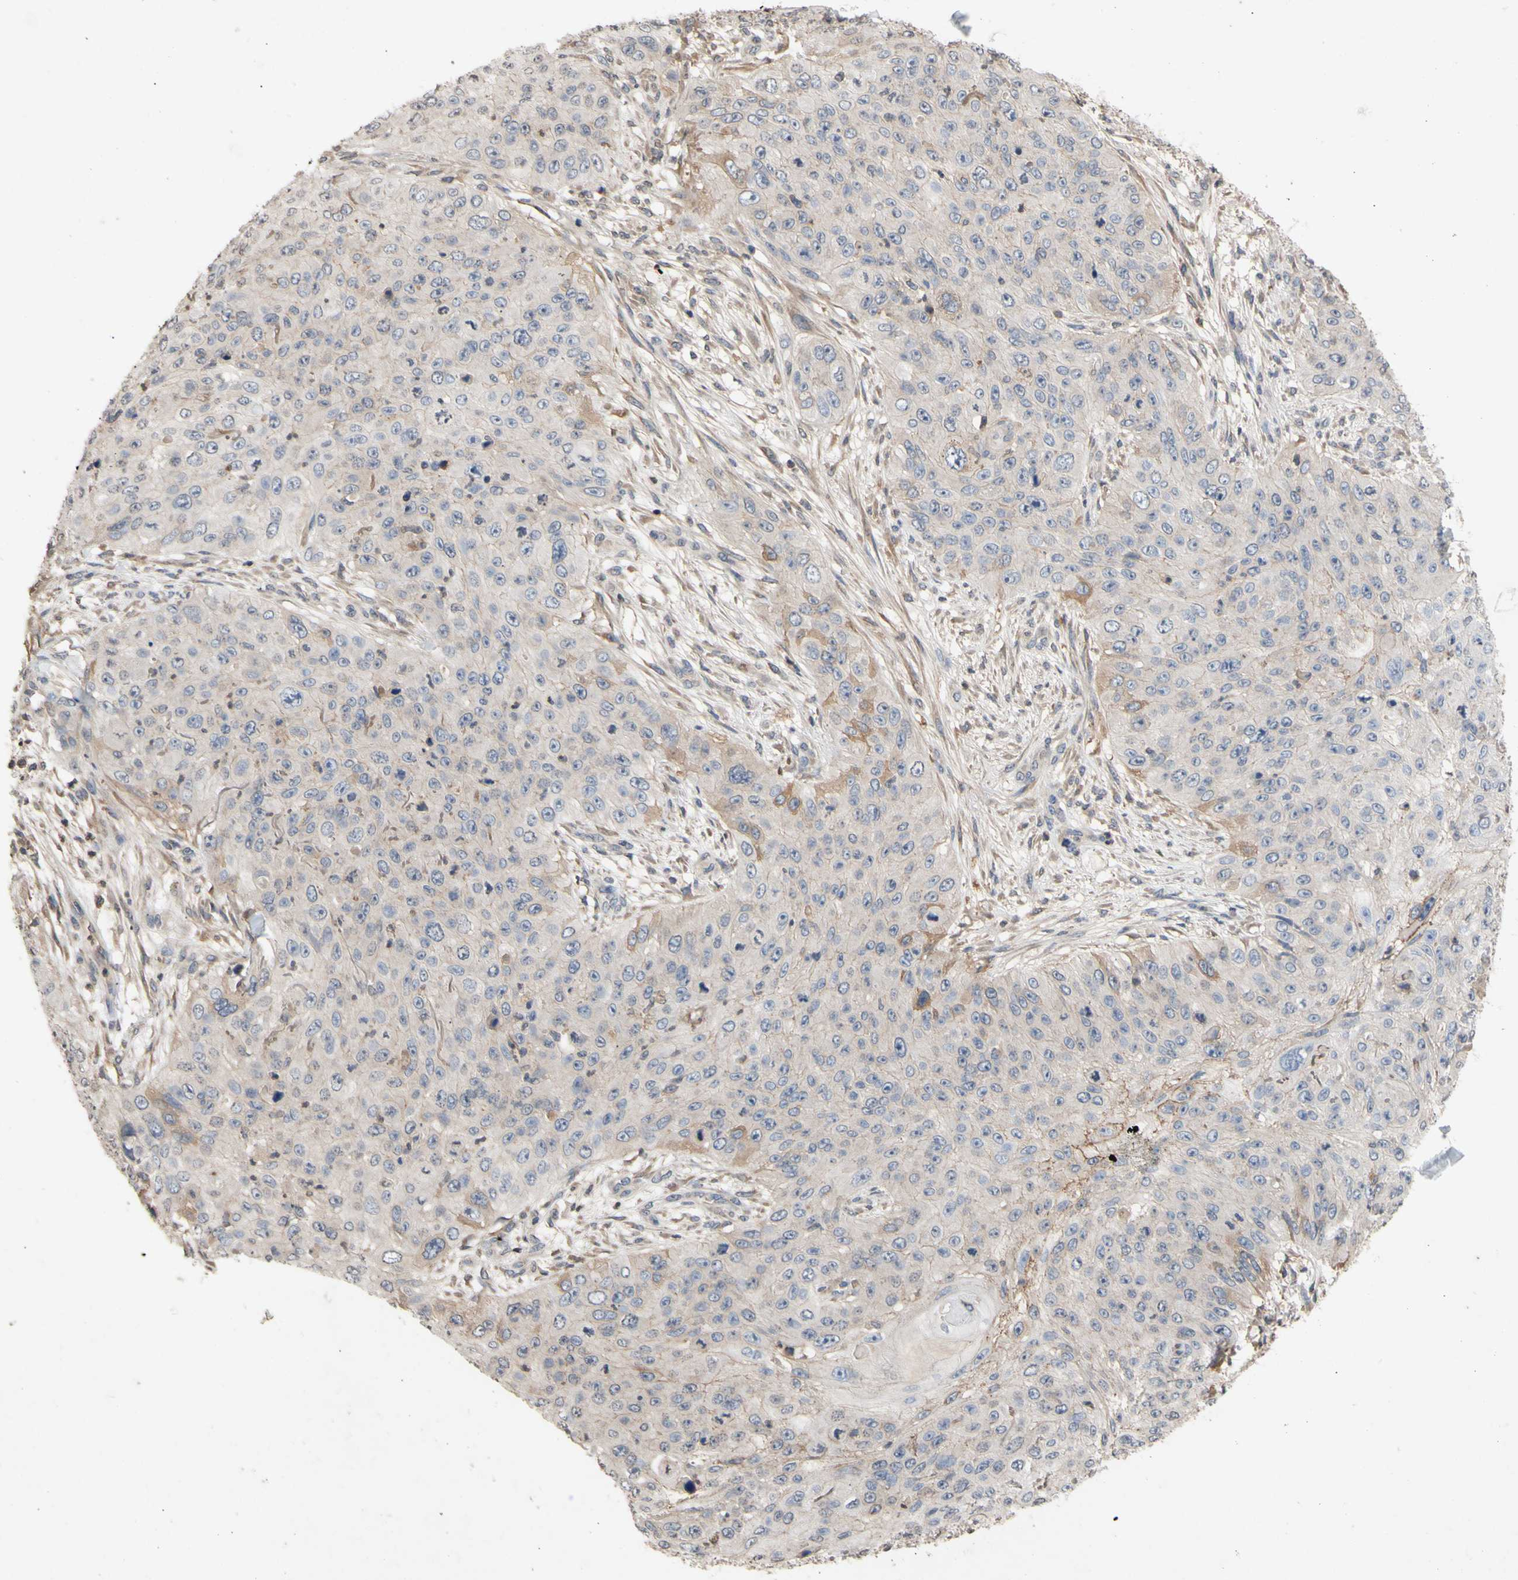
{"staining": {"intensity": "moderate", "quantity": "<25%", "location": "cytoplasmic/membranous"}, "tissue": "skin cancer", "cell_type": "Tumor cells", "image_type": "cancer", "snomed": [{"axis": "morphology", "description": "Squamous cell carcinoma, NOS"}, {"axis": "topography", "description": "Skin"}], "caption": "Tumor cells exhibit low levels of moderate cytoplasmic/membranous staining in approximately <25% of cells in human skin cancer. The staining is performed using DAB (3,3'-diaminobenzidine) brown chromogen to label protein expression. The nuclei are counter-stained blue using hematoxylin.", "gene": "NECTIN3", "patient": {"sex": "female", "age": 80}}